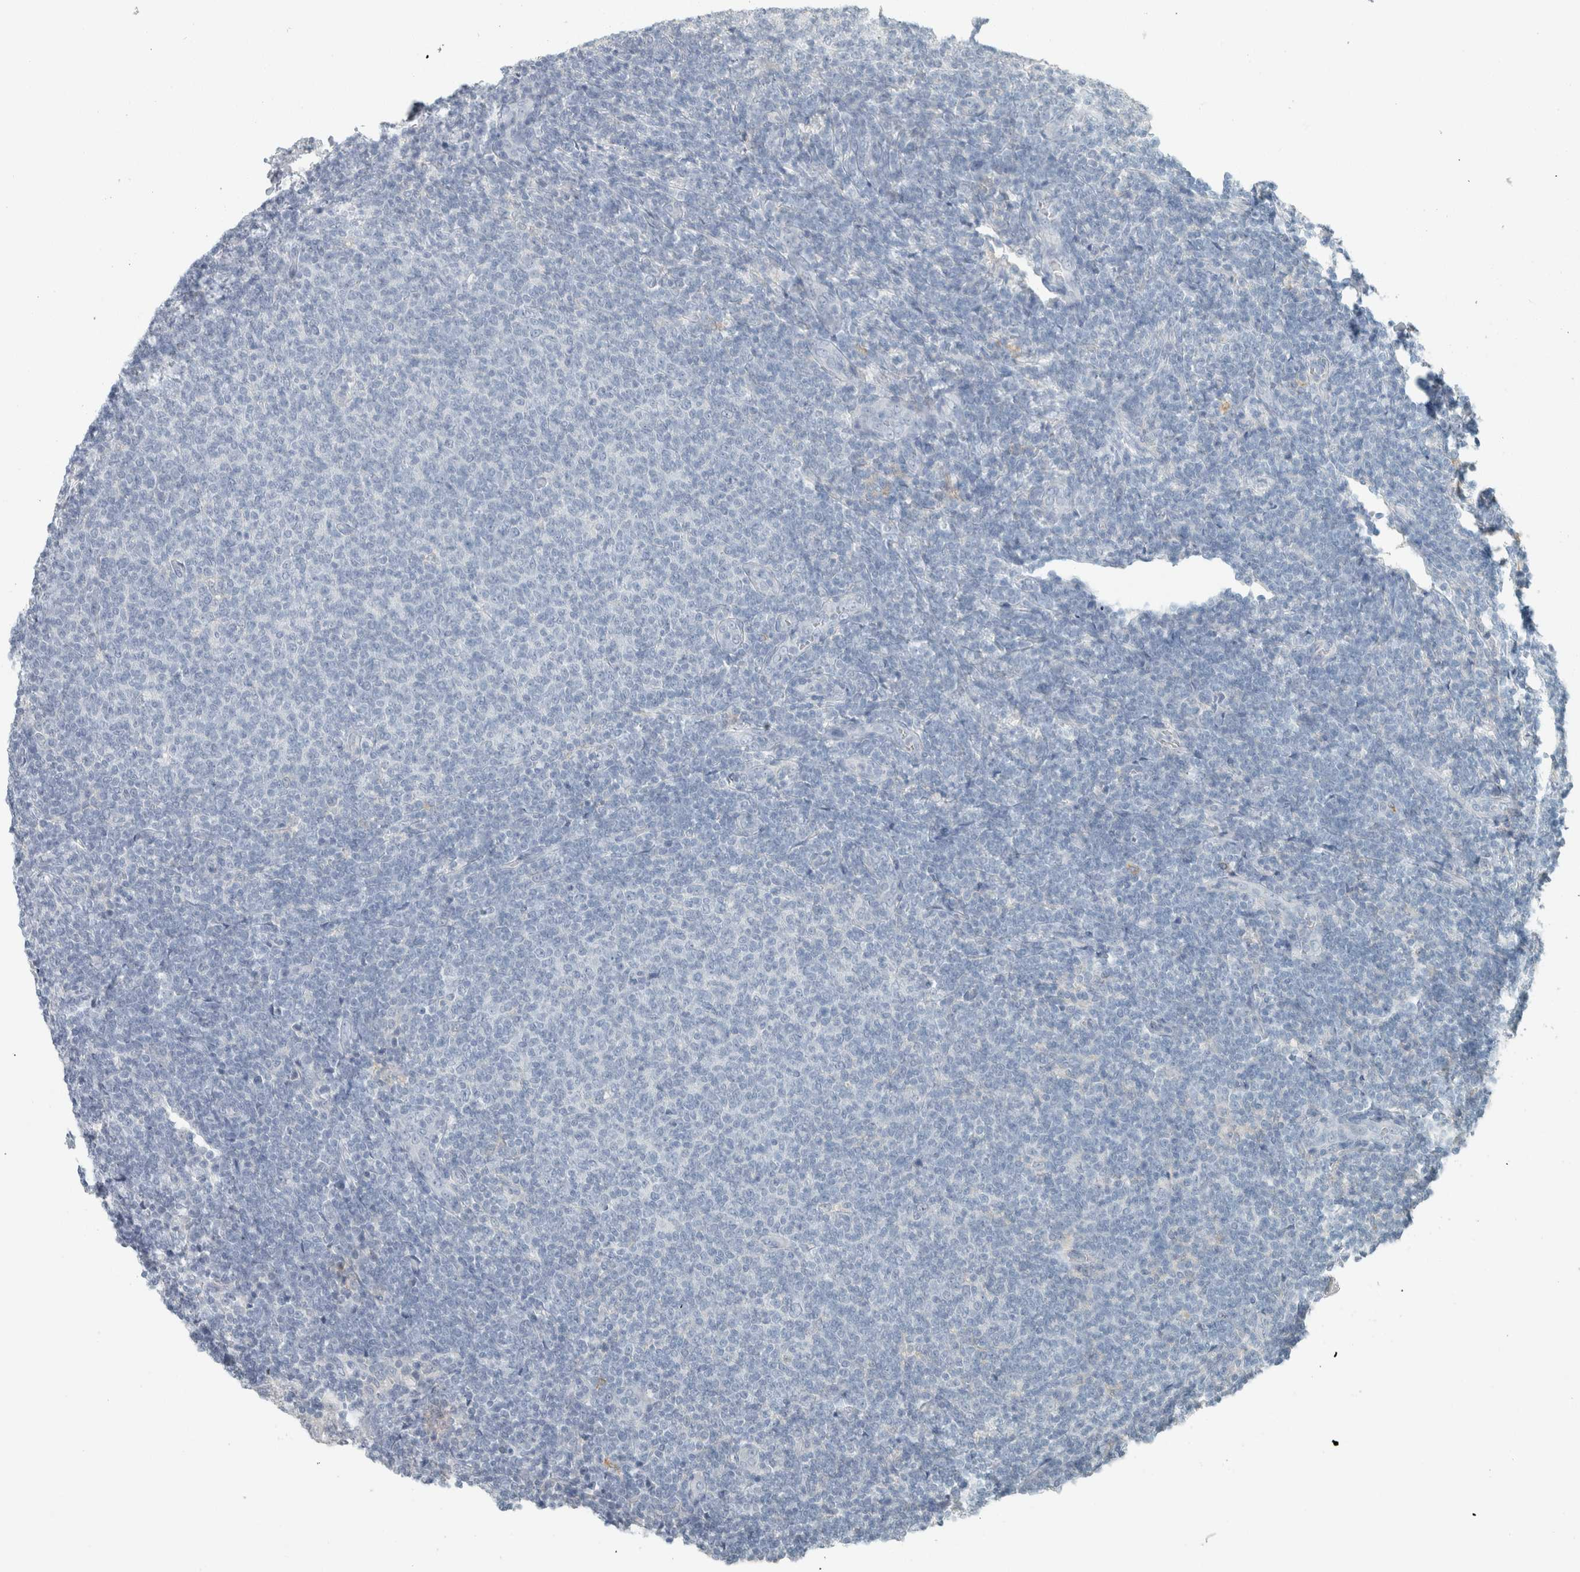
{"staining": {"intensity": "negative", "quantity": "none", "location": "none"}, "tissue": "lymphoma", "cell_type": "Tumor cells", "image_type": "cancer", "snomed": [{"axis": "morphology", "description": "Malignant lymphoma, non-Hodgkin's type, Low grade"}, {"axis": "topography", "description": "Lymph node"}], "caption": "IHC image of neoplastic tissue: low-grade malignant lymphoma, non-Hodgkin's type stained with DAB shows no significant protein positivity in tumor cells.", "gene": "SCIN", "patient": {"sex": "male", "age": 66}}